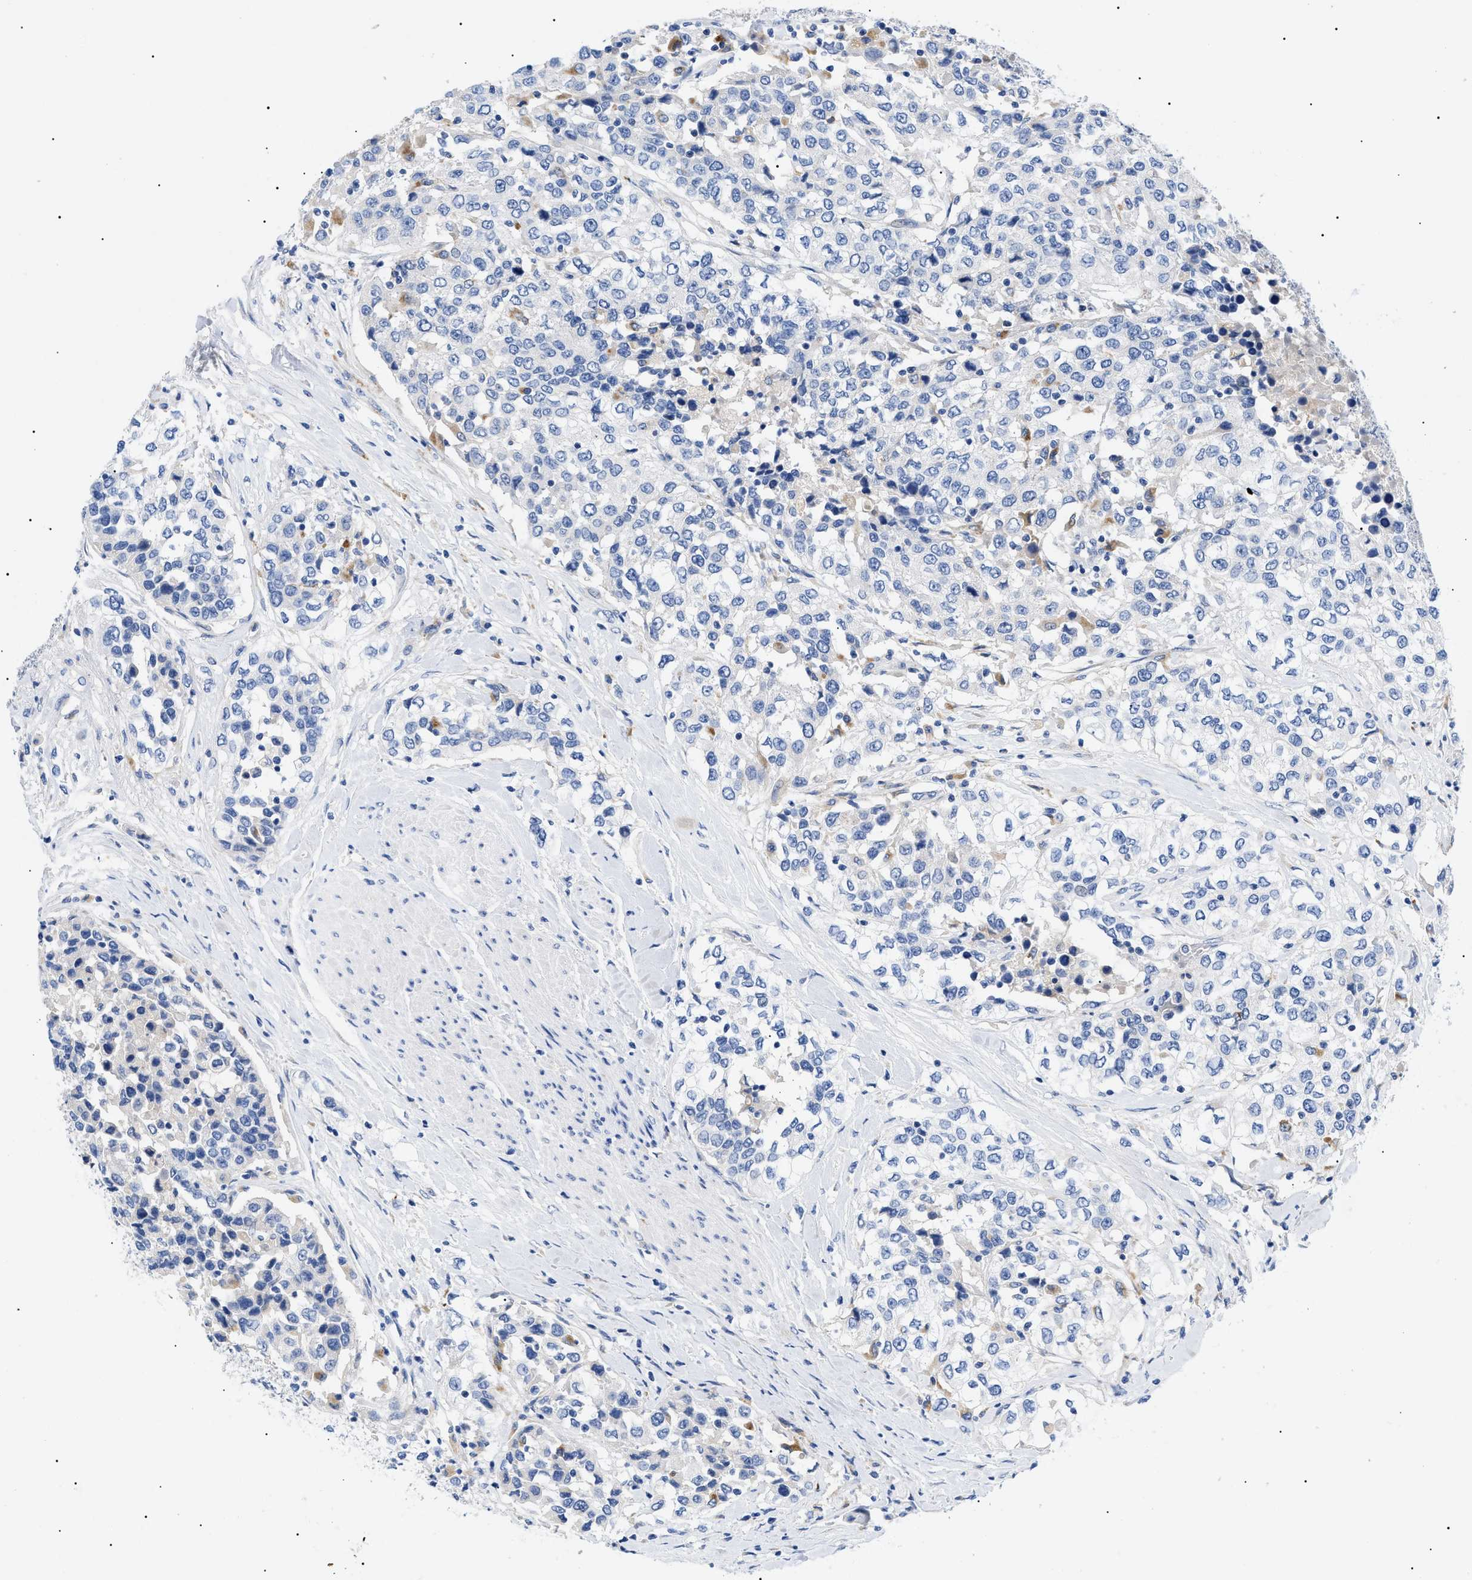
{"staining": {"intensity": "negative", "quantity": "none", "location": "none"}, "tissue": "urothelial cancer", "cell_type": "Tumor cells", "image_type": "cancer", "snomed": [{"axis": "morphology", "description": "Urothelial carcinoma, High grade"}, {"axis": "topography", "description": "Urinary bladder"}], "caption": "An immunohistochemistry (IHC) histopathology image of urothelial cancer is shown. There is no staining in tumor cells of urothelial cancer.", "gene": "ACKR1", "patient": {"sex": "female", "age": 80}}